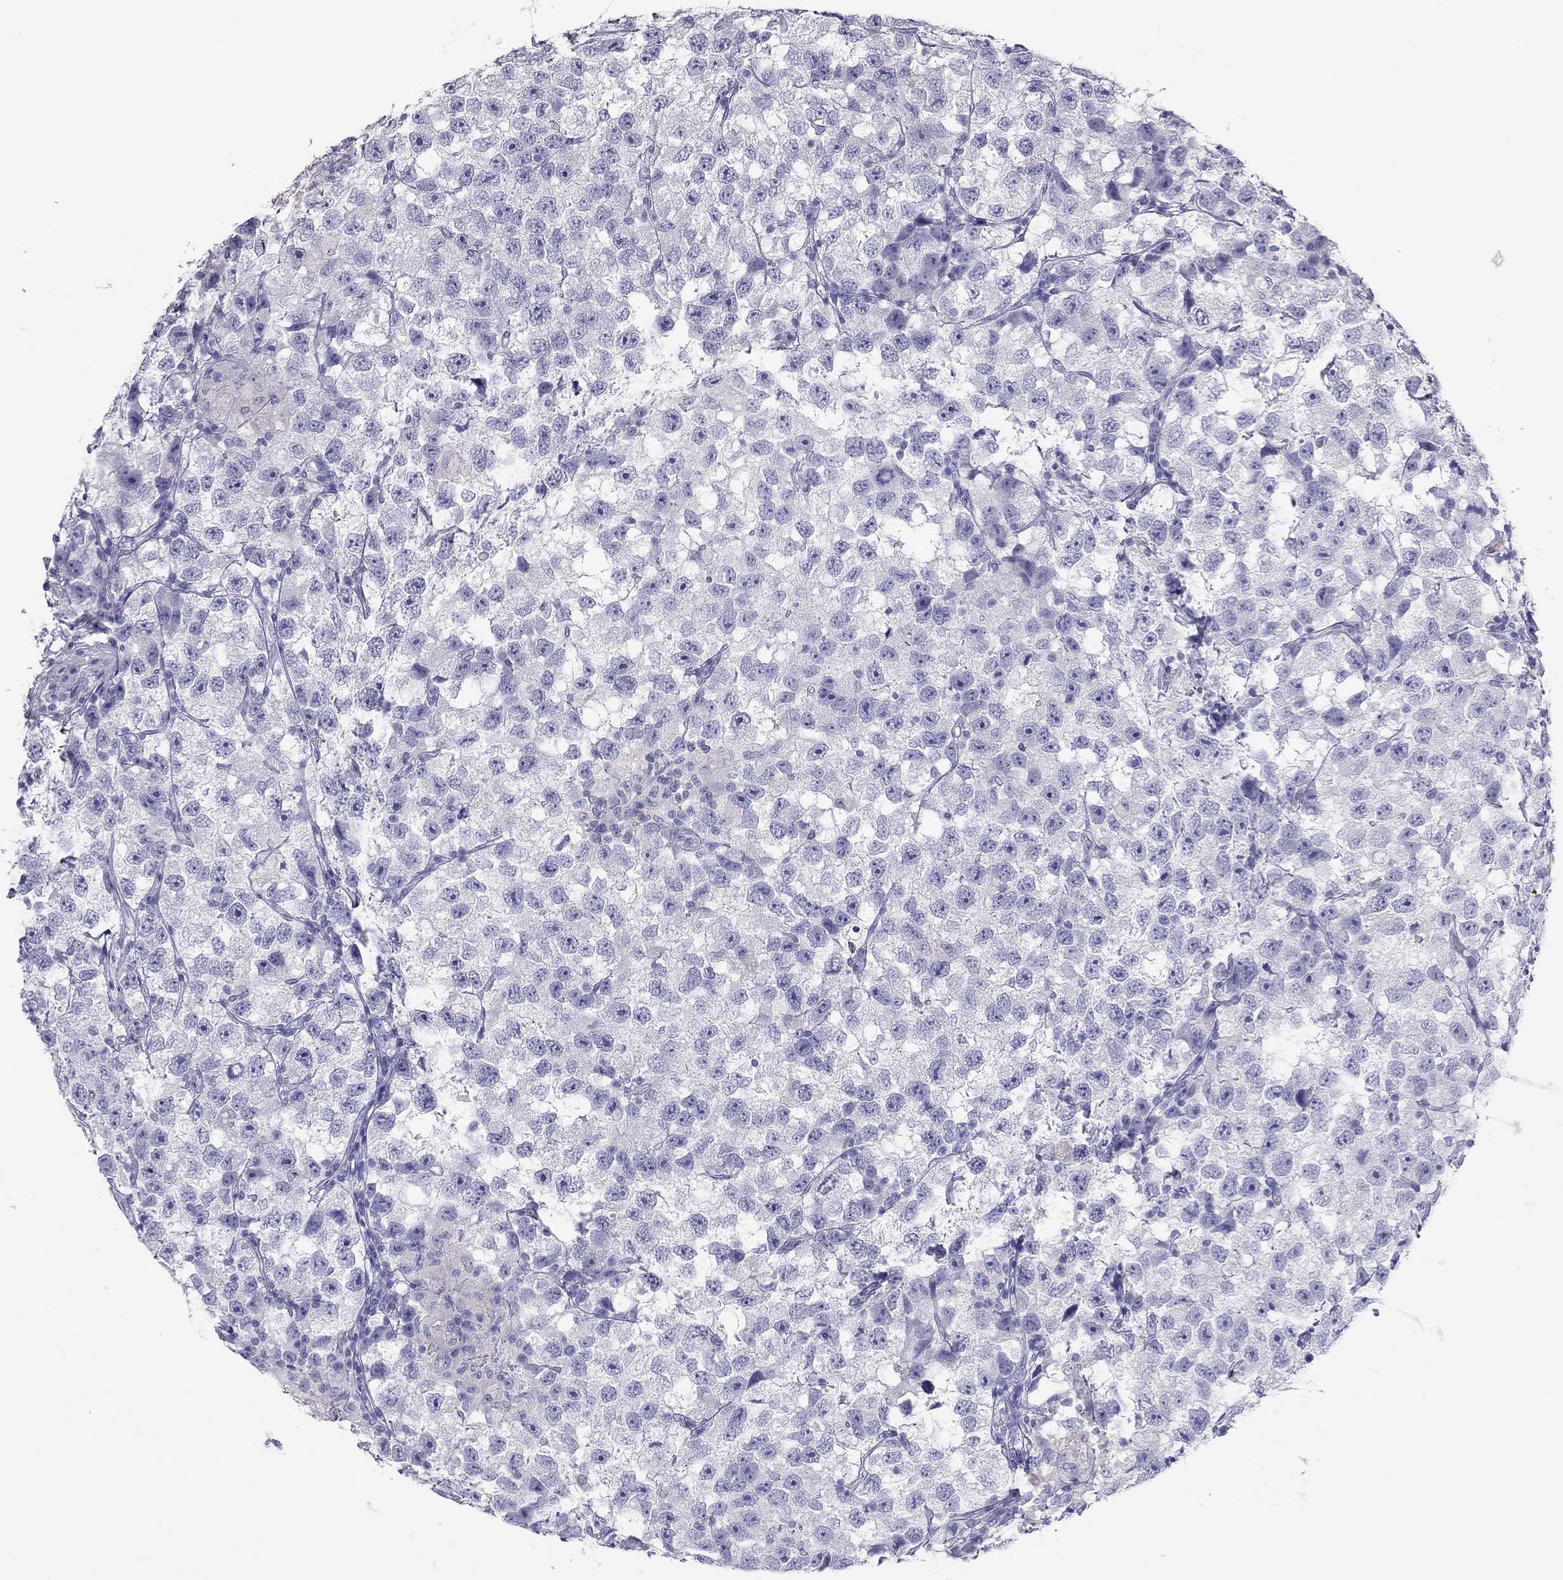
{"staining": {"intensity": "negative", "quantity": "none", "location": "none"}, "tissue": "testis cancer", "cell_type": "Tumor cells", "image_type": "cancer", "snomed": [{"axis": "morphology", "description": "Seminoma, NOS"}, {"axis": "topography", "description": "Testis"}], "caption": "Testis cancer was stained to show a protein in brown. There is no significant positivity in tumor cells. The staining is performed using DAB brown chromogen with nuclei counter-stained in using hematoxylin.", "gene": "KLRG1", "patient": {"sex": "male", "age": 26}}